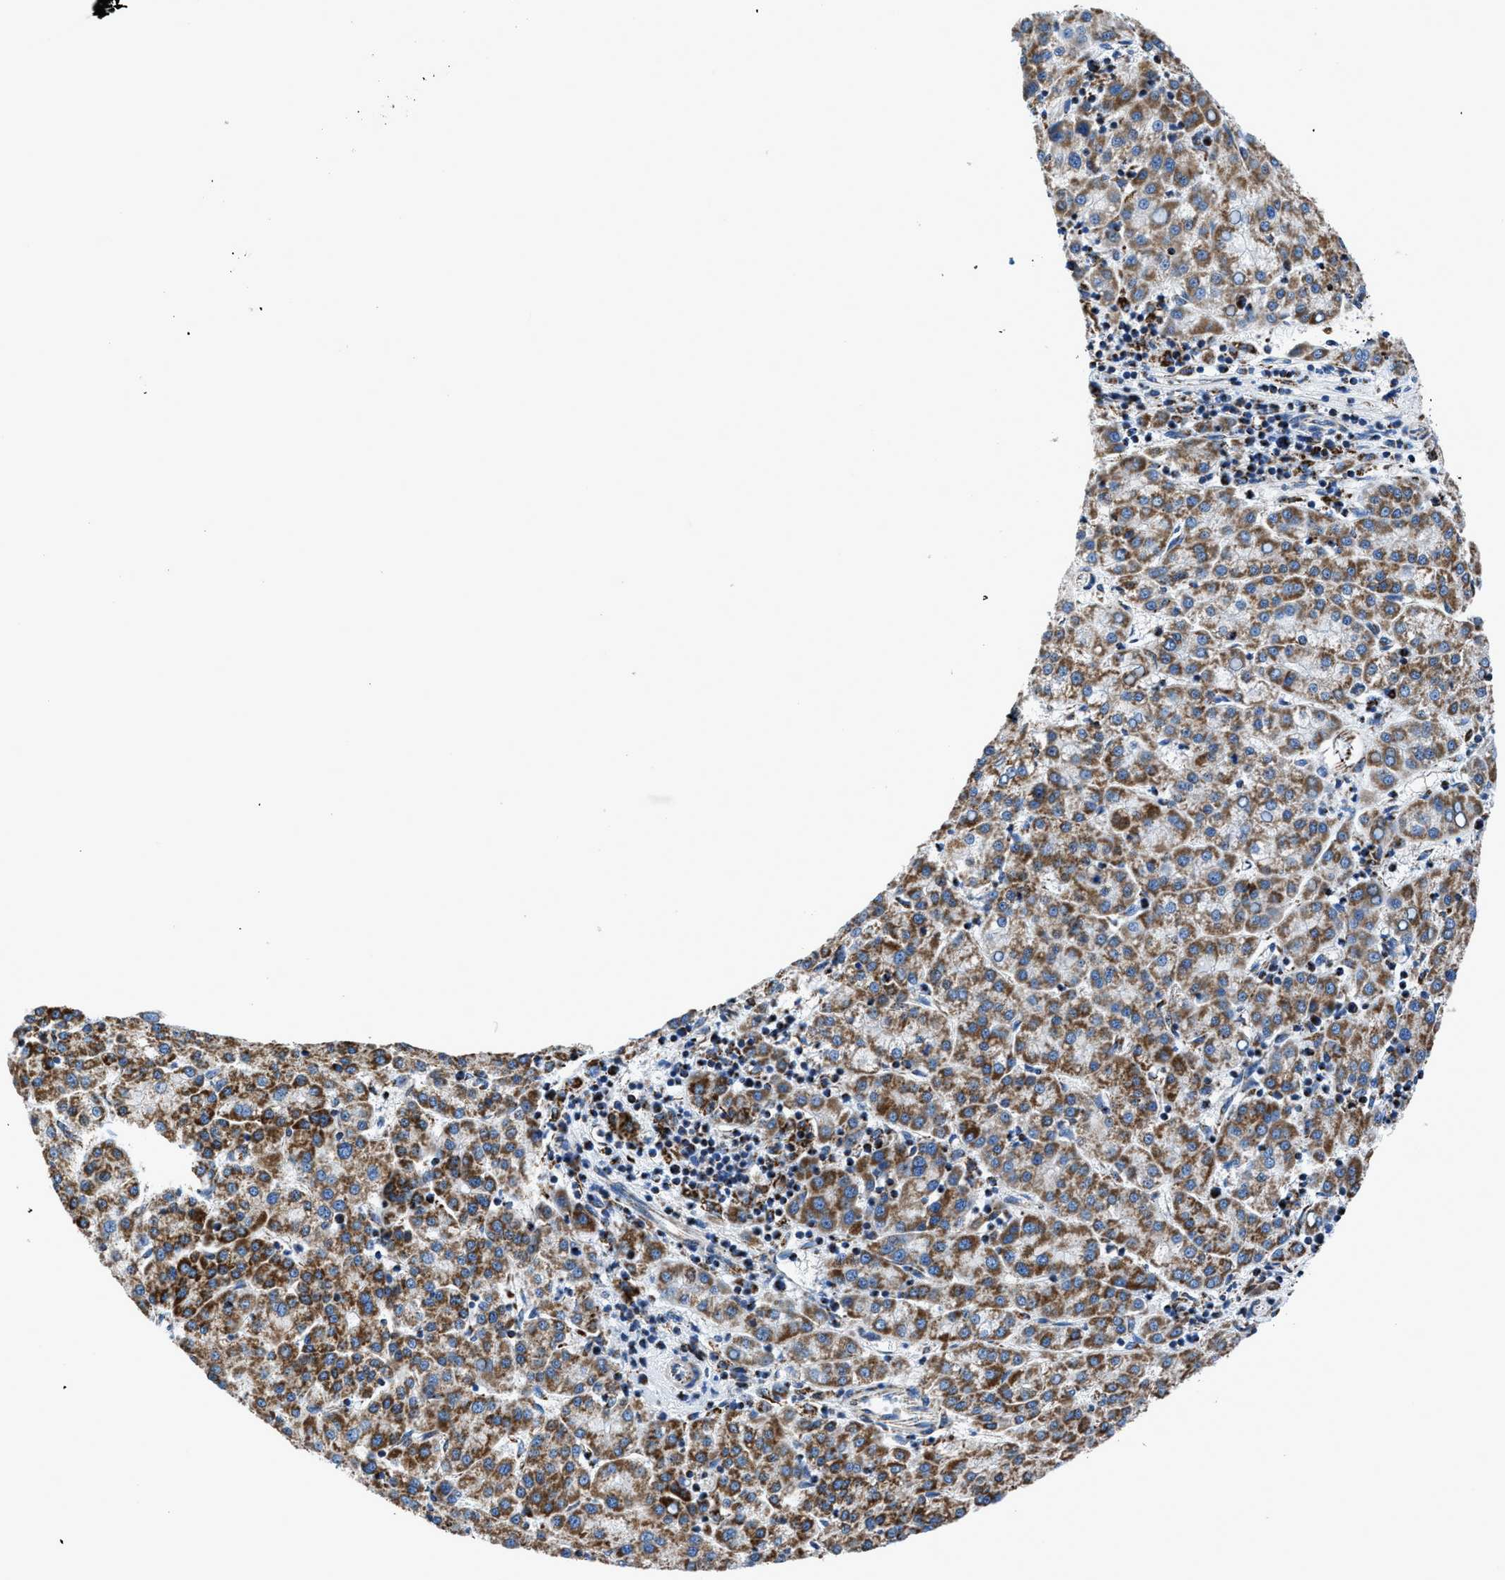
{"staining": {"intensity": "strong", "quantity": ">75%", "location": "cytoplasmic/membranous"}, "tissue": "liver cancer", "cell_type": "Tumor cells", "image_type": "cancer", "snomed": [{"axis": "morphology", "description": "Carcinoma, Hepatocellular, NOS"}, {"axis": "topography", "description": "Liver"}], "caption": "About >75% of tumor cells in hepatocellular carcinoma (liver) reveal strong cytoplasmic/membranous protein staining as visualized by brown immunohistochemical staining.", "gene": "ZDHHC3", "patient": {"sex": "female", "age": 58}}